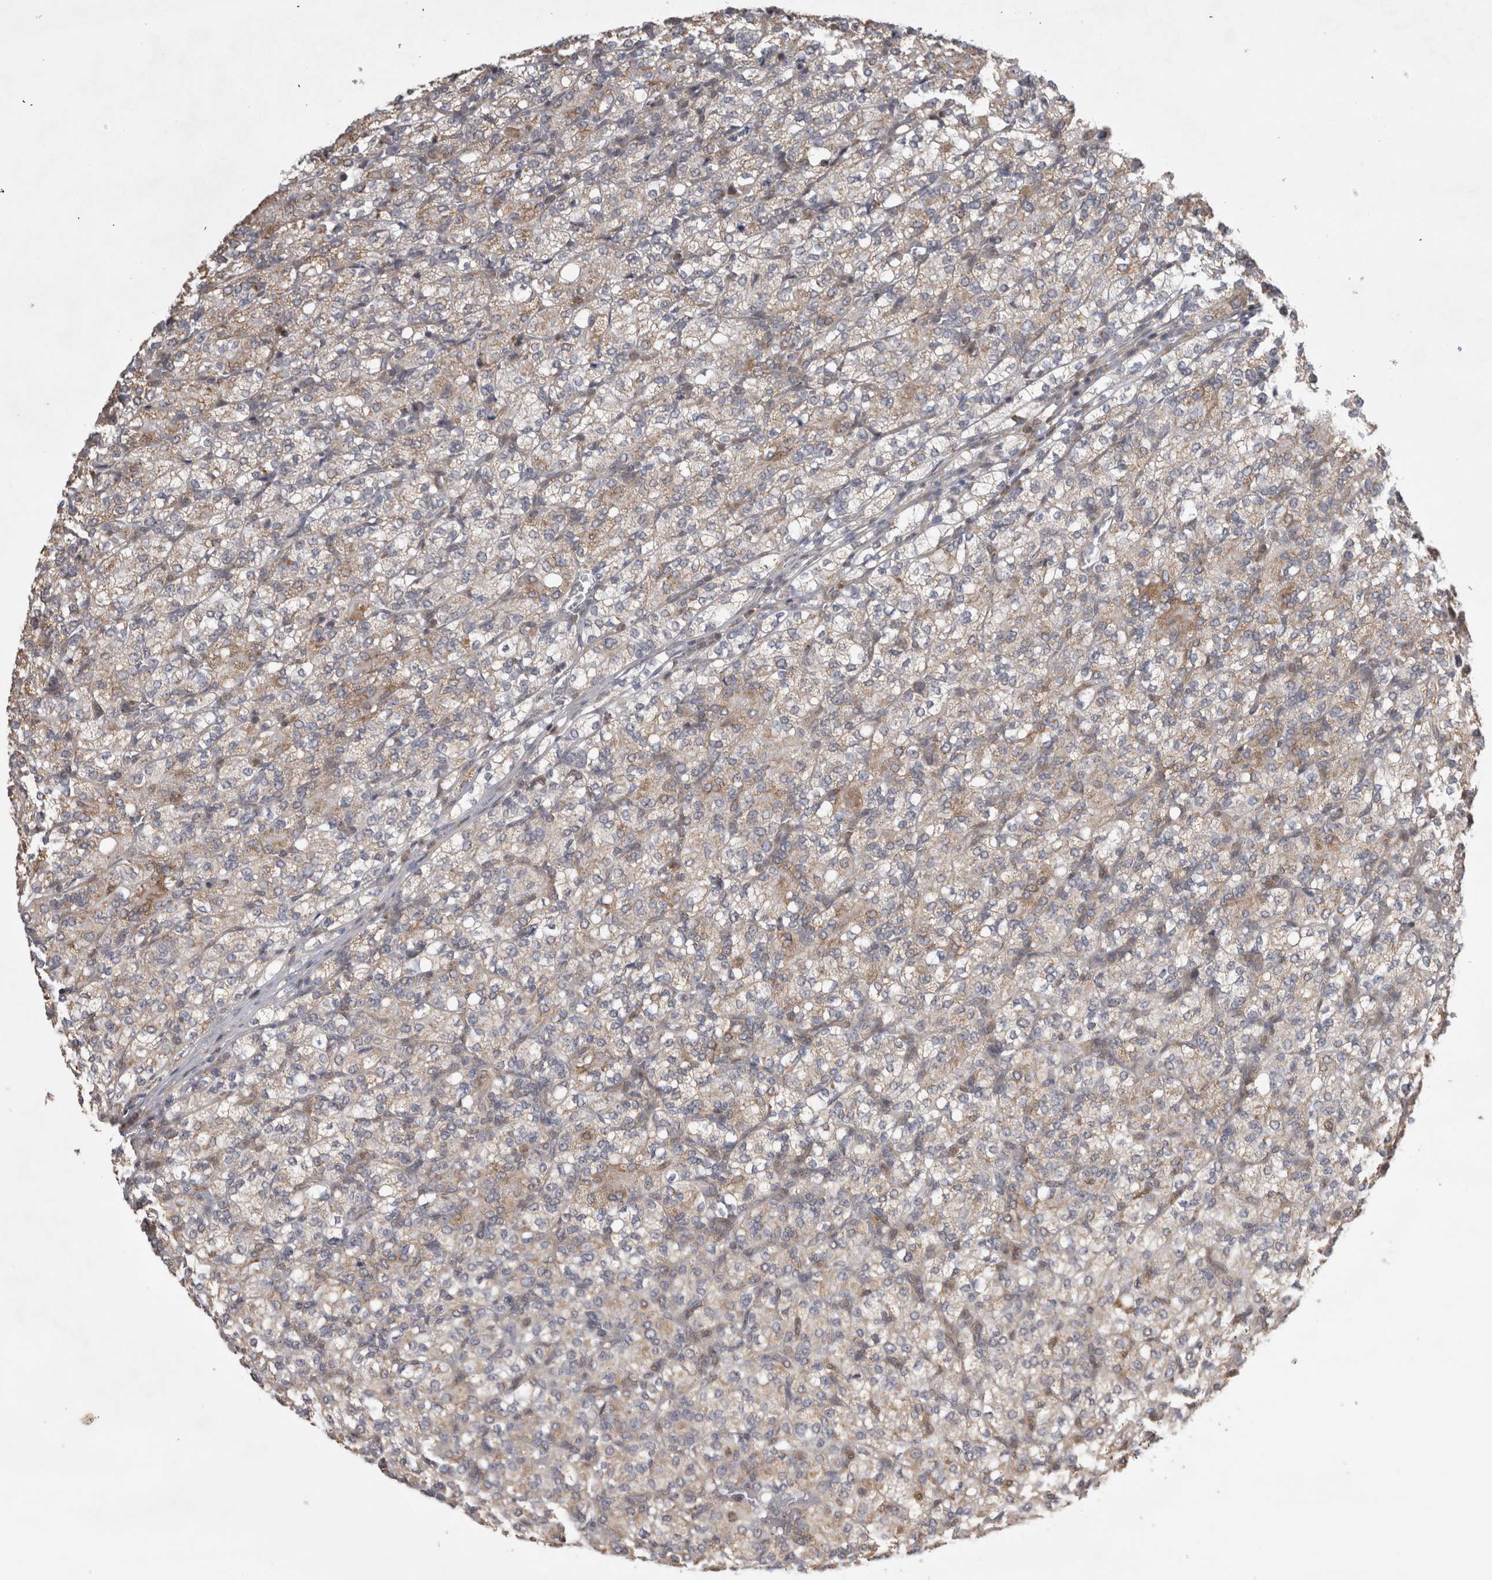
{"staining": {"intensity": "weak", "quantity": "25%-75%", "location": "cytoplasmic/membranous"}, "tissue": "renal cancer", "cell_type": "Tumor cells", "image_type": "cancer", "snomed": [{"axis": "morphology", "description": "Adenocarcinoma, NOS"}, {"axis": "topography", "description": "Kidney"}], "caption": "The micrograph exhibits a brown stain indicating the presence of a protein in the cytoplasmic/membranous of tumor cells in adenocarcinoma (renal).", "gene": "KCNIP1", "patient": {"sex": "male", "age": 77}}